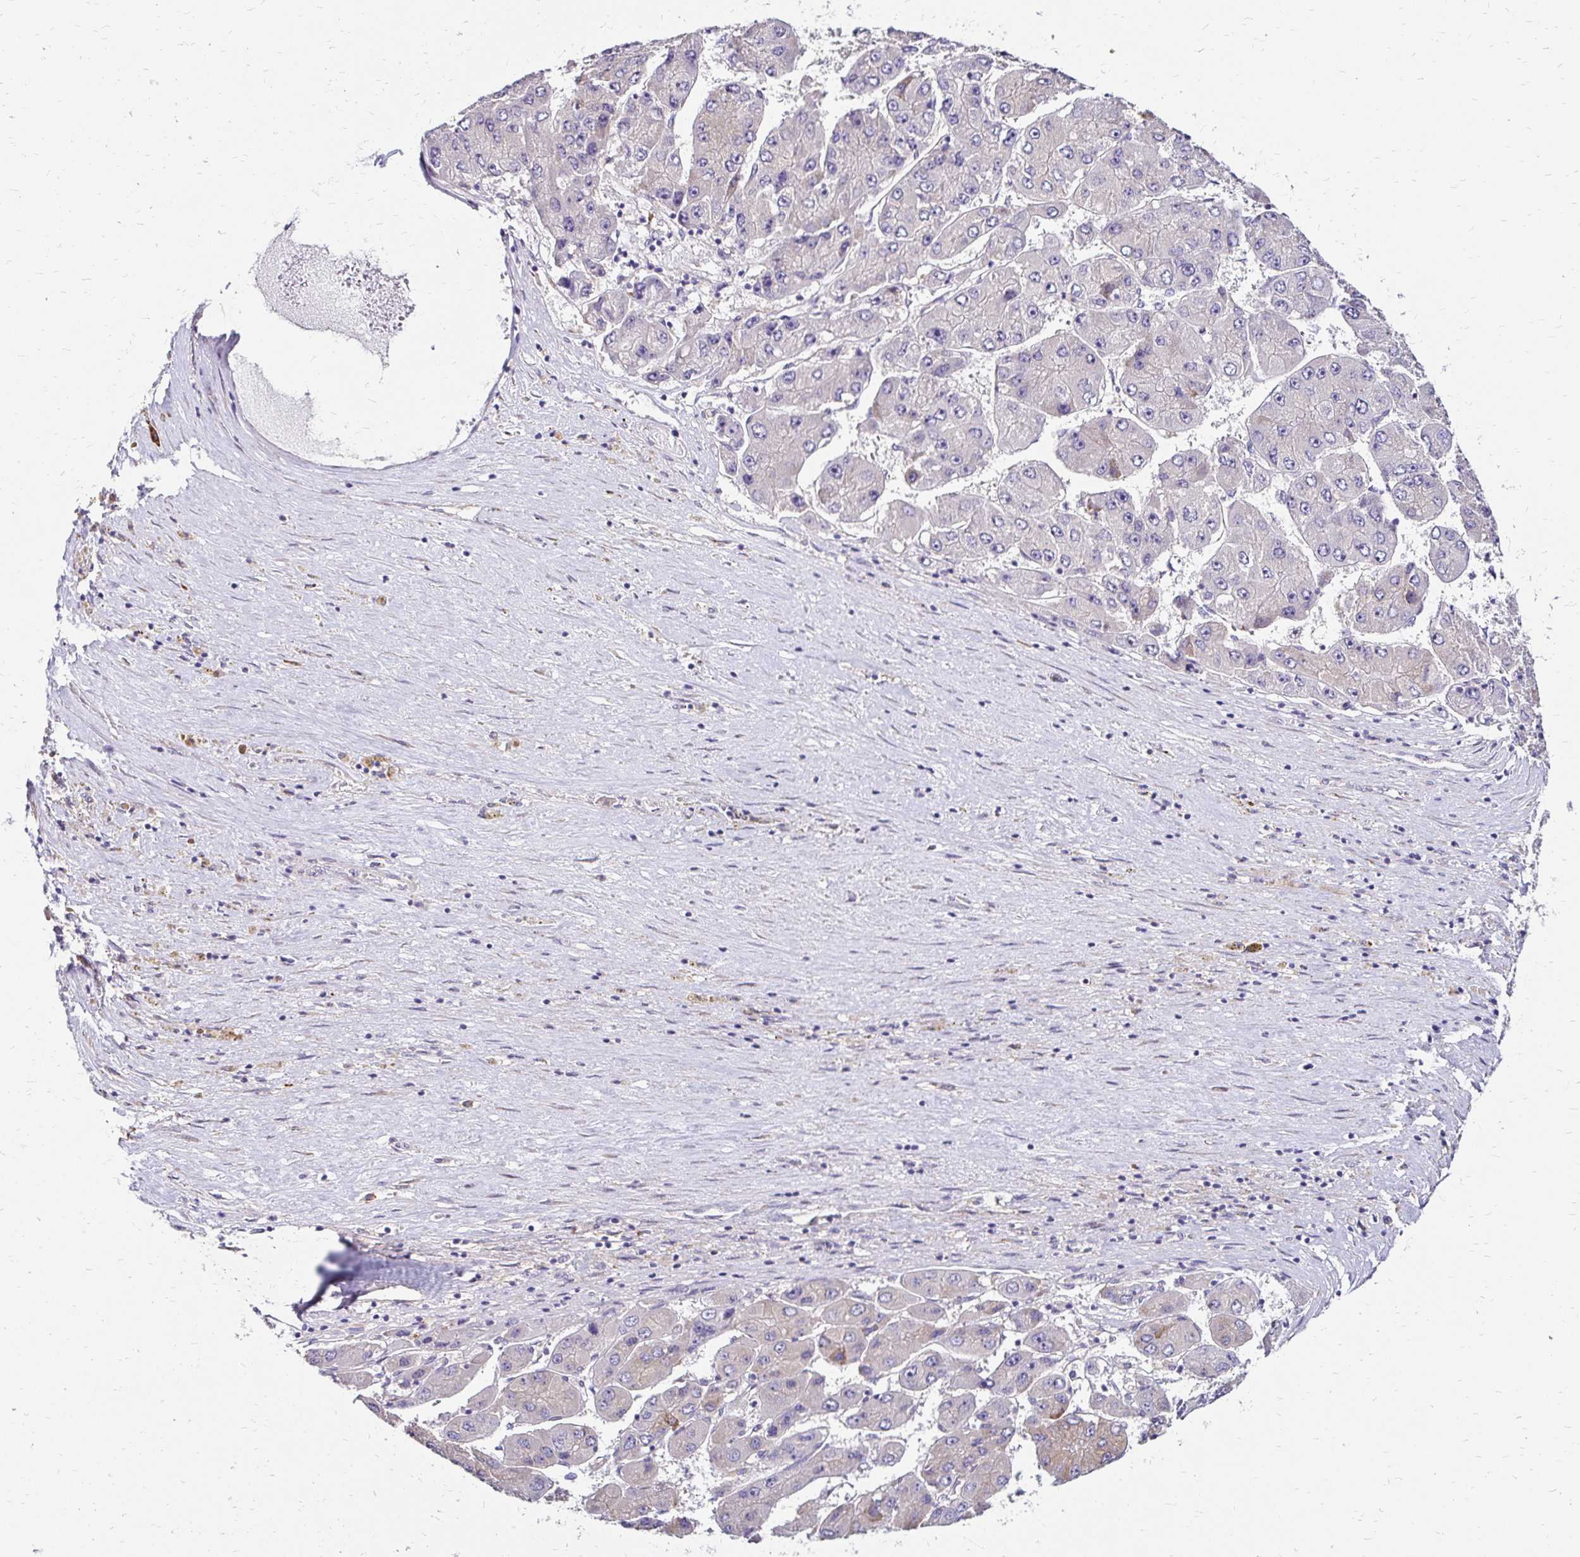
{"staining": {"intensity": "negative", "quantity": "none", "location": "none"}, "tissue": "liver cancer", "cell_type": "Tumor cells", "image_type": "cancer", "snomed": [{"axis": "morphology", "description": "Carcinoma, Hepatocellular, NOS"}, {"axis": "topography", "description": "Liver"}], "caption": "Liver cancer (hepatocellular carcinoma) stained for a protein using immunohistochemistry (IHC) displays no expression tumor cells.", "gene": "PRIMA1", "patient": {"sex": "female", "age": 61}}